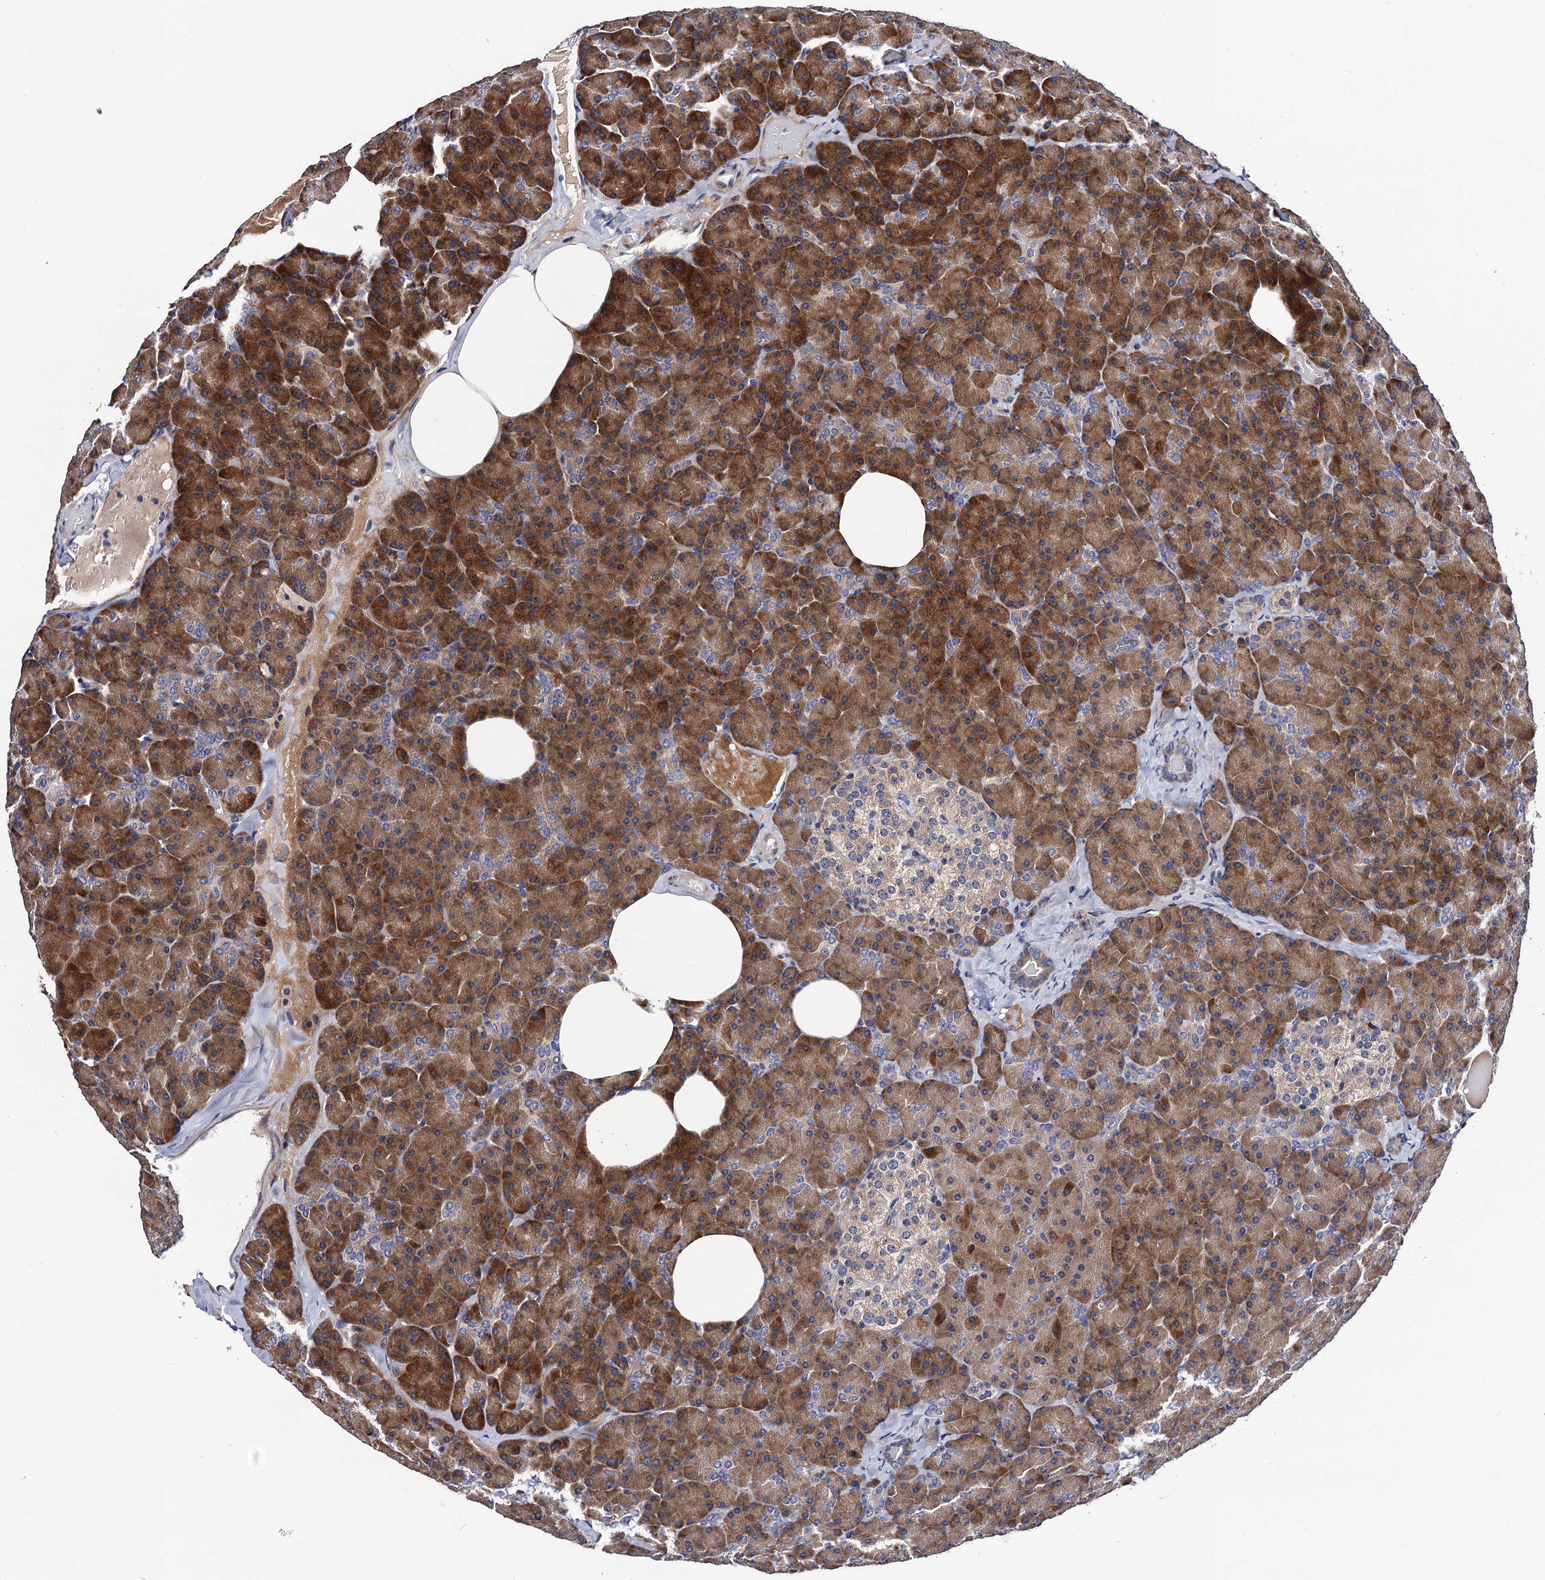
{"staining": {"intensity": "moderate", "quantity": ">75%", "location": "cytoplasmic/membranous"}, "tissue": "pancreas", "cell_type": "Exocrine glandular cells", "image_type": "normal", "snomed": [{"axis": "morphology", "description": "Normal tissue, NOS"}, {"axis": "morphology", "description": "Carcinoid, malignant, NOS"}, {"axis": "topography", "description": "Pancreas"}], "caption": "Immunohistochemical staining of unremarkable human pancreas demonstrates >75% levels of moderate cytoplasmic/membranous protein expression in about >75% of exocrine glandular cells.", "gene": "TRMT112", "patient": {"sex": "female", "age": 35}}